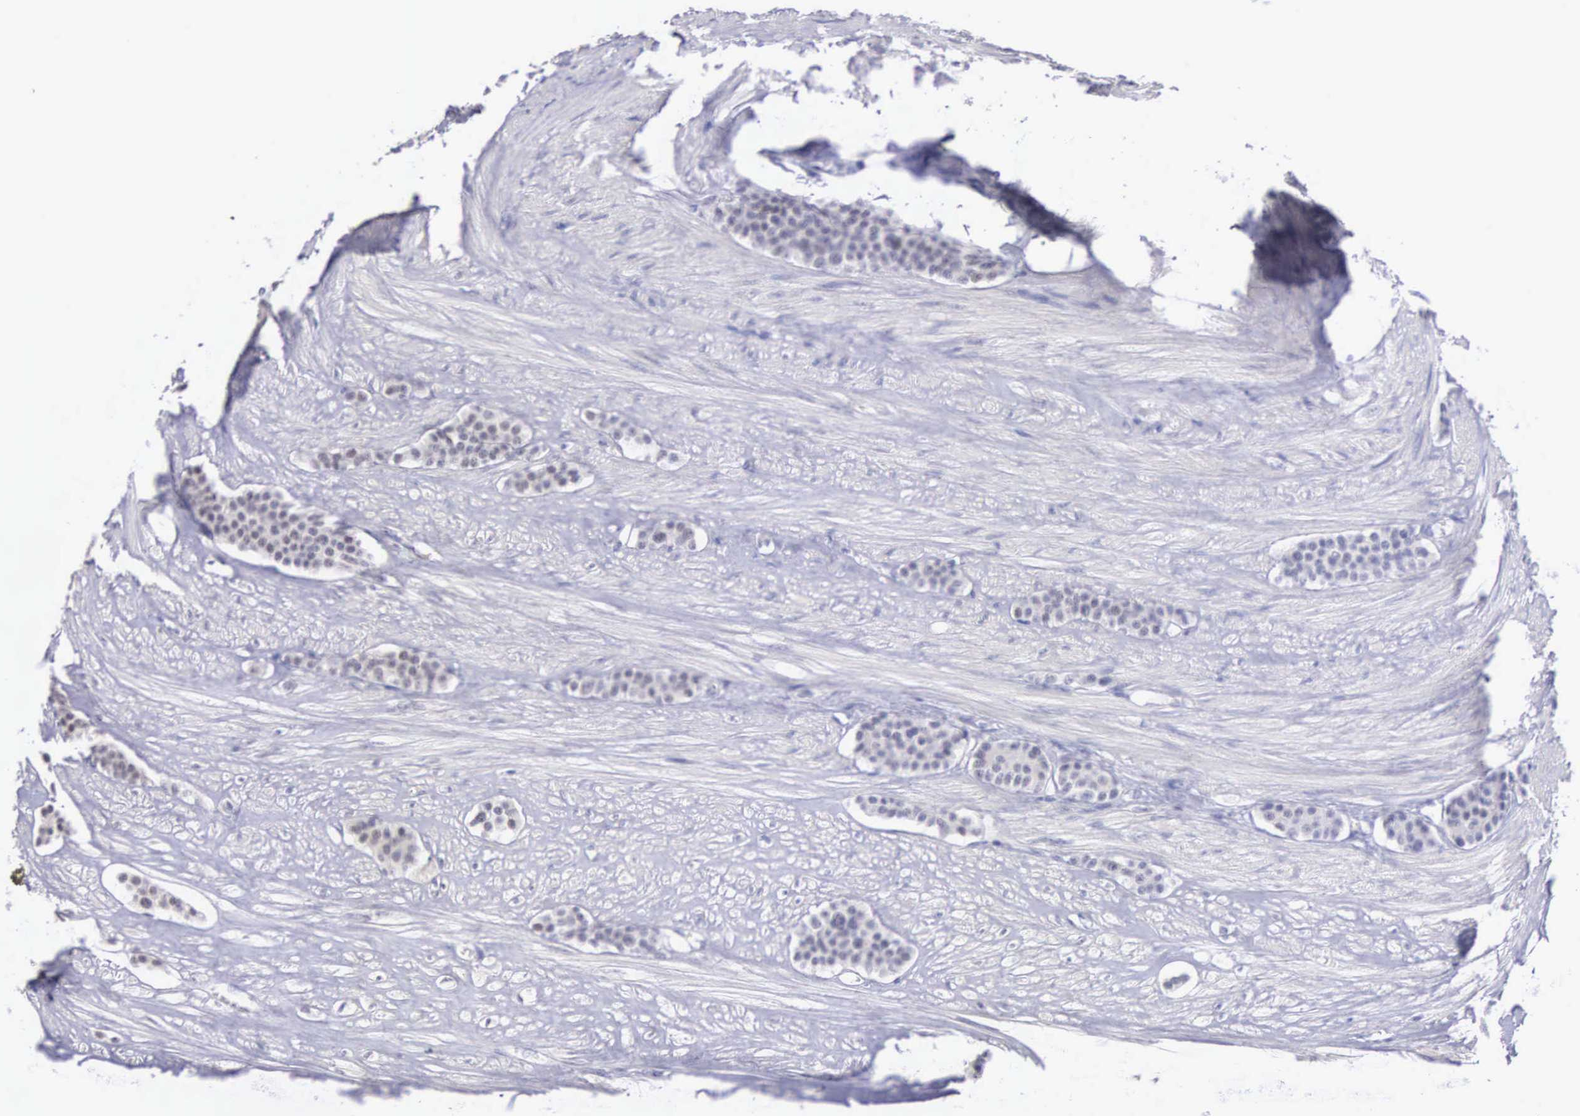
{"staining": {"intensity": "negative", "quantity": "none", "location": "none"}, "tissue": "carcinoid", "cell_type": "Tumor cells", "image_type": "cancer", "snomed": [{"axis": "morphology", "description": "Carcinoid, malignant, NOS"}, {"axis": "topography", "description": "Small intestine"}], "caption": "DAB (3,3'-diaminobenzidine) immunohistochemical staining of carcinoid exhibits no significant positivity in tumor cells.", "gene": "HMGXB4", "patient": {"sex": "male", "age": 60}}